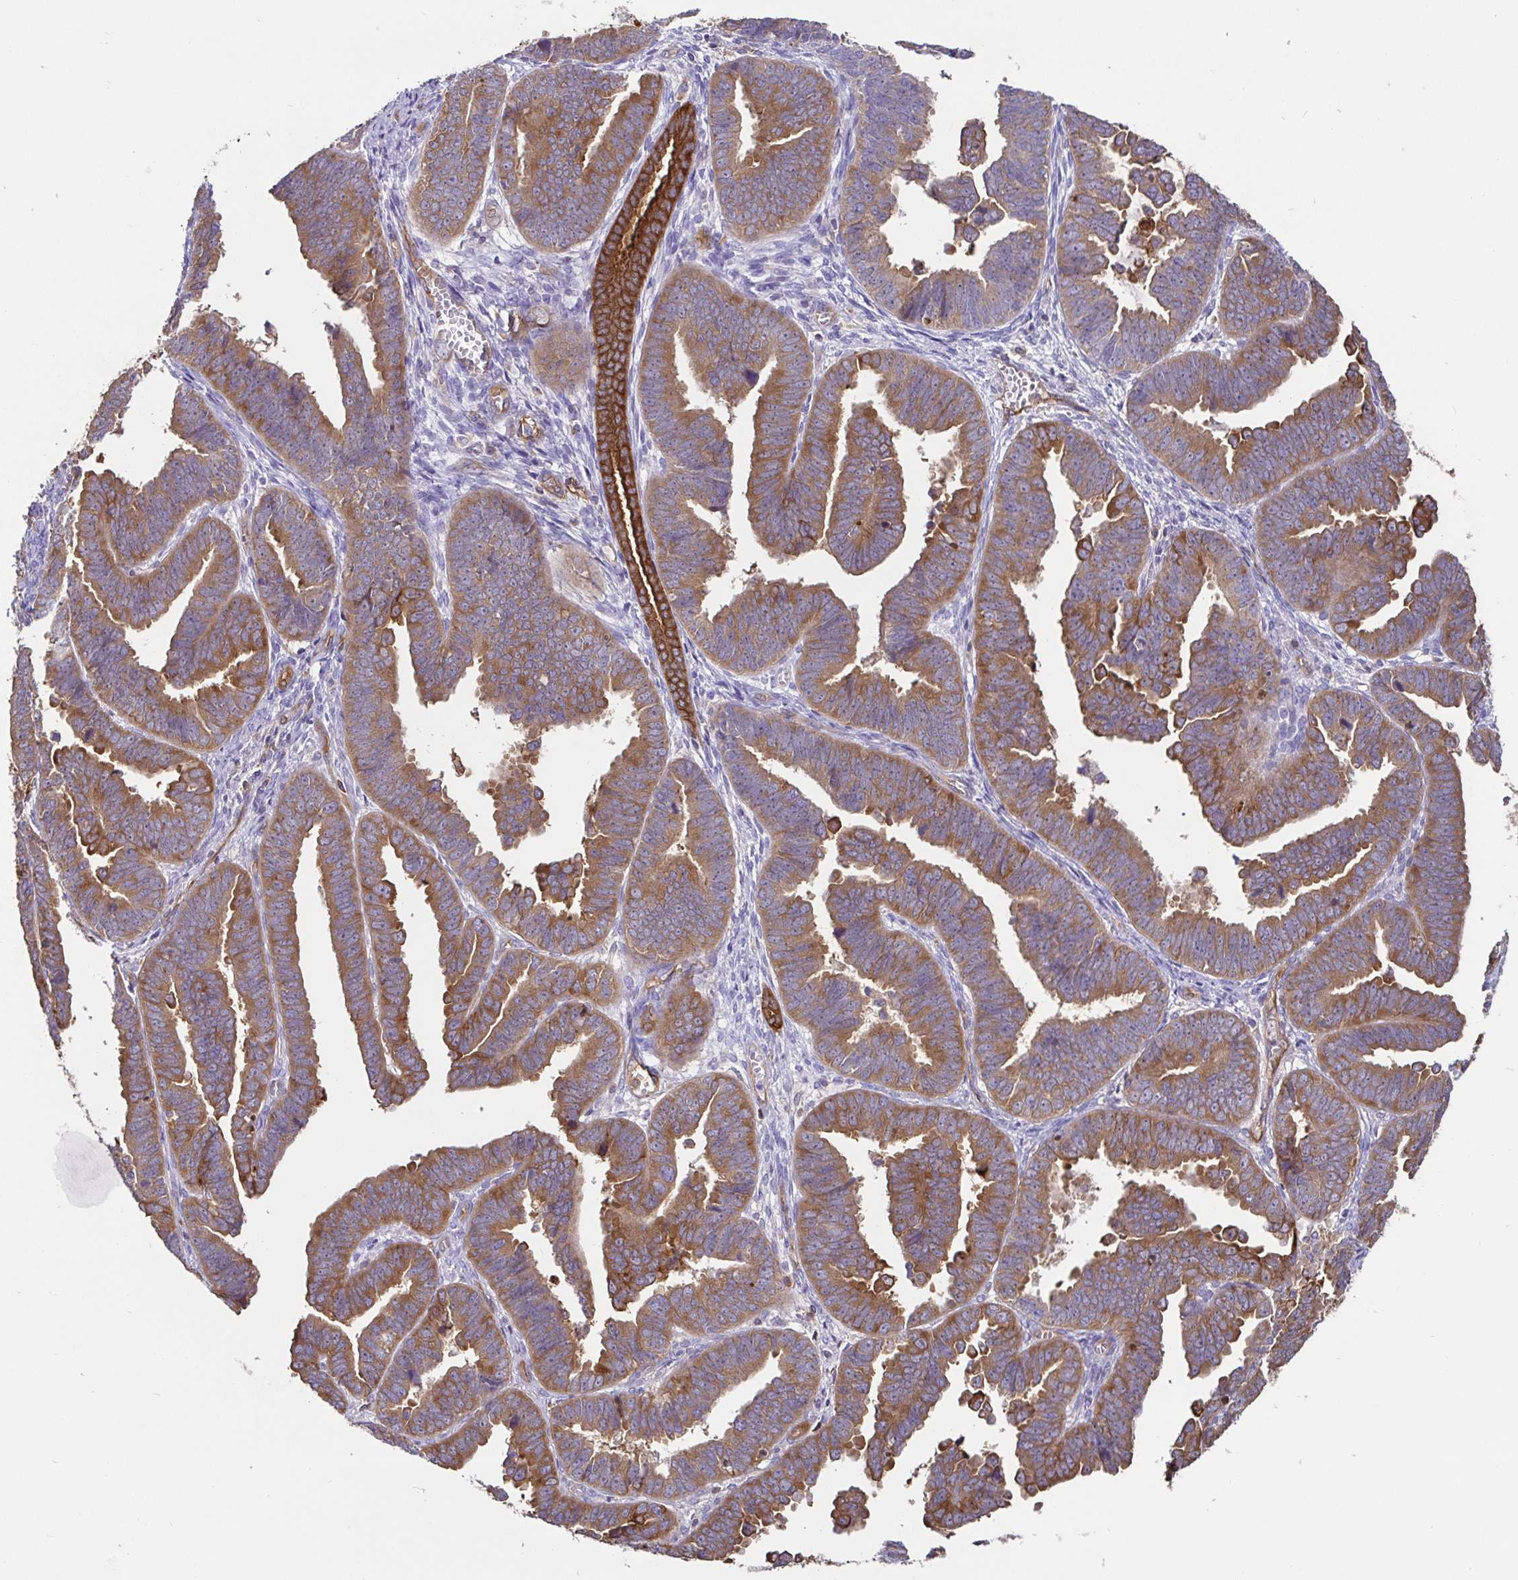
{"staining": {"intensity": "moderate", "quantity": ">75%", "location": "cytoplasmic/membranous"}, "tissue": "endometrial cancer", "cell_type": "Tumor cells", "image_type": "cancer", "snomed": [{"axis": "morphology", "description": "Adenocarcinoma, NOS"}, {"axis": "topography", "description": "Endometrium"}], "caption": "Immunohistochemistry (DAB) staining of endometrial cancer (adenocarcinoma) exhibits moderate cytoplasmic/membranous protein positivity in about >75% of tumor cells.", "gene": "ANXA2", "patient": {"sex": "female", "age": 75}}